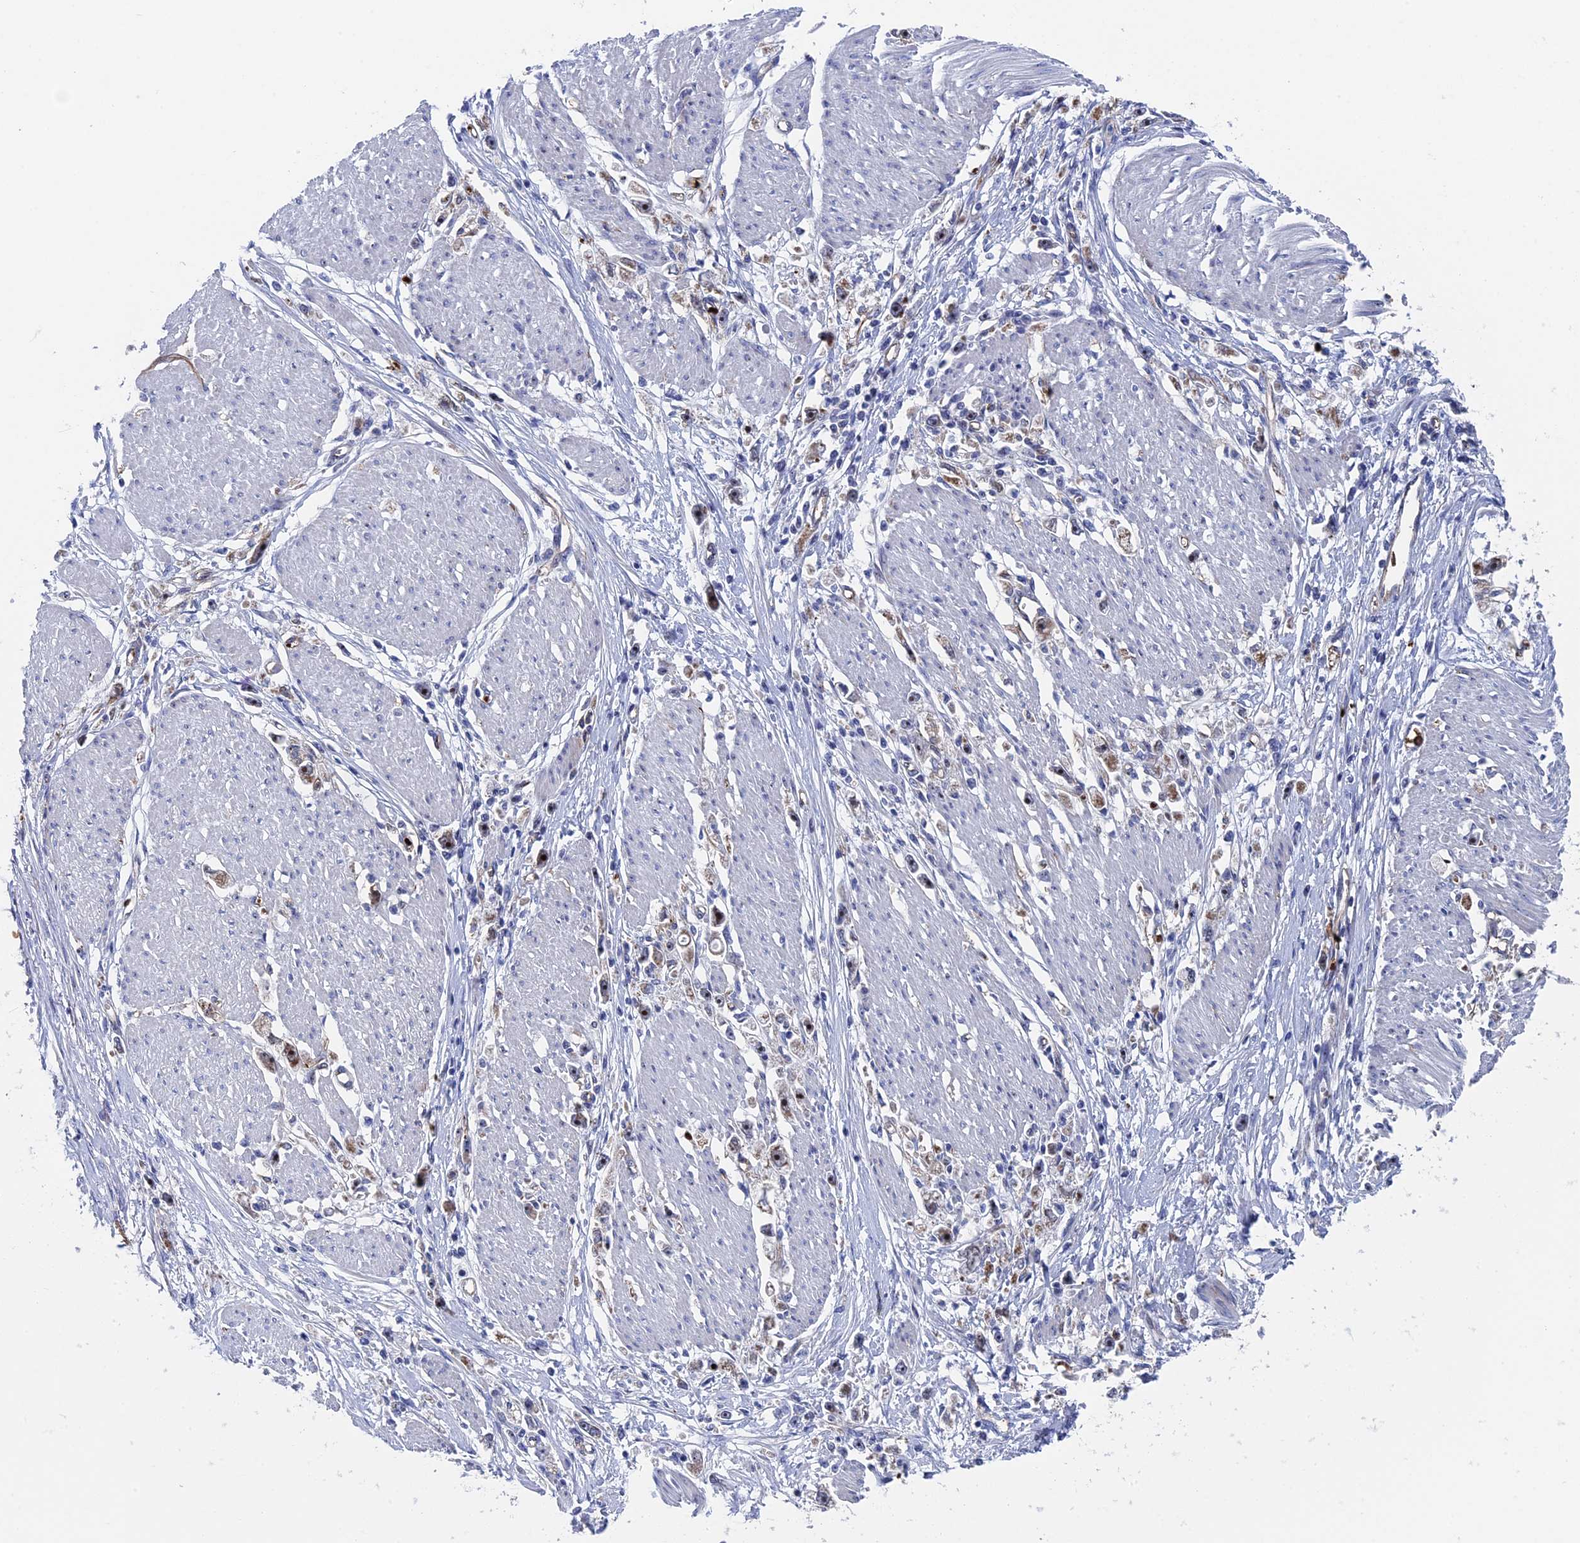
{"staining": {"intensity": "strong", "quantity": "<25%", "location": "nuclear"}, "tissue": "stomach cancer", "cell_type": "Tumor cells", "image_type": "cancer", "snomed": [{"axis": "morphology", "description": "Adenocarcinoma, NOS"}, {"axis": "topography", "description": "Stomach"}], "caption": "Immunohistochemistry photomicrograph of human stomach adenocarcinoma stained for a protein (brown), which demonstrates medium levels of strong nuclear staining in approximately <25% of tumor cells.", "gene": "EXOSC9", "patient": {"sex": "female", "age": 59}}